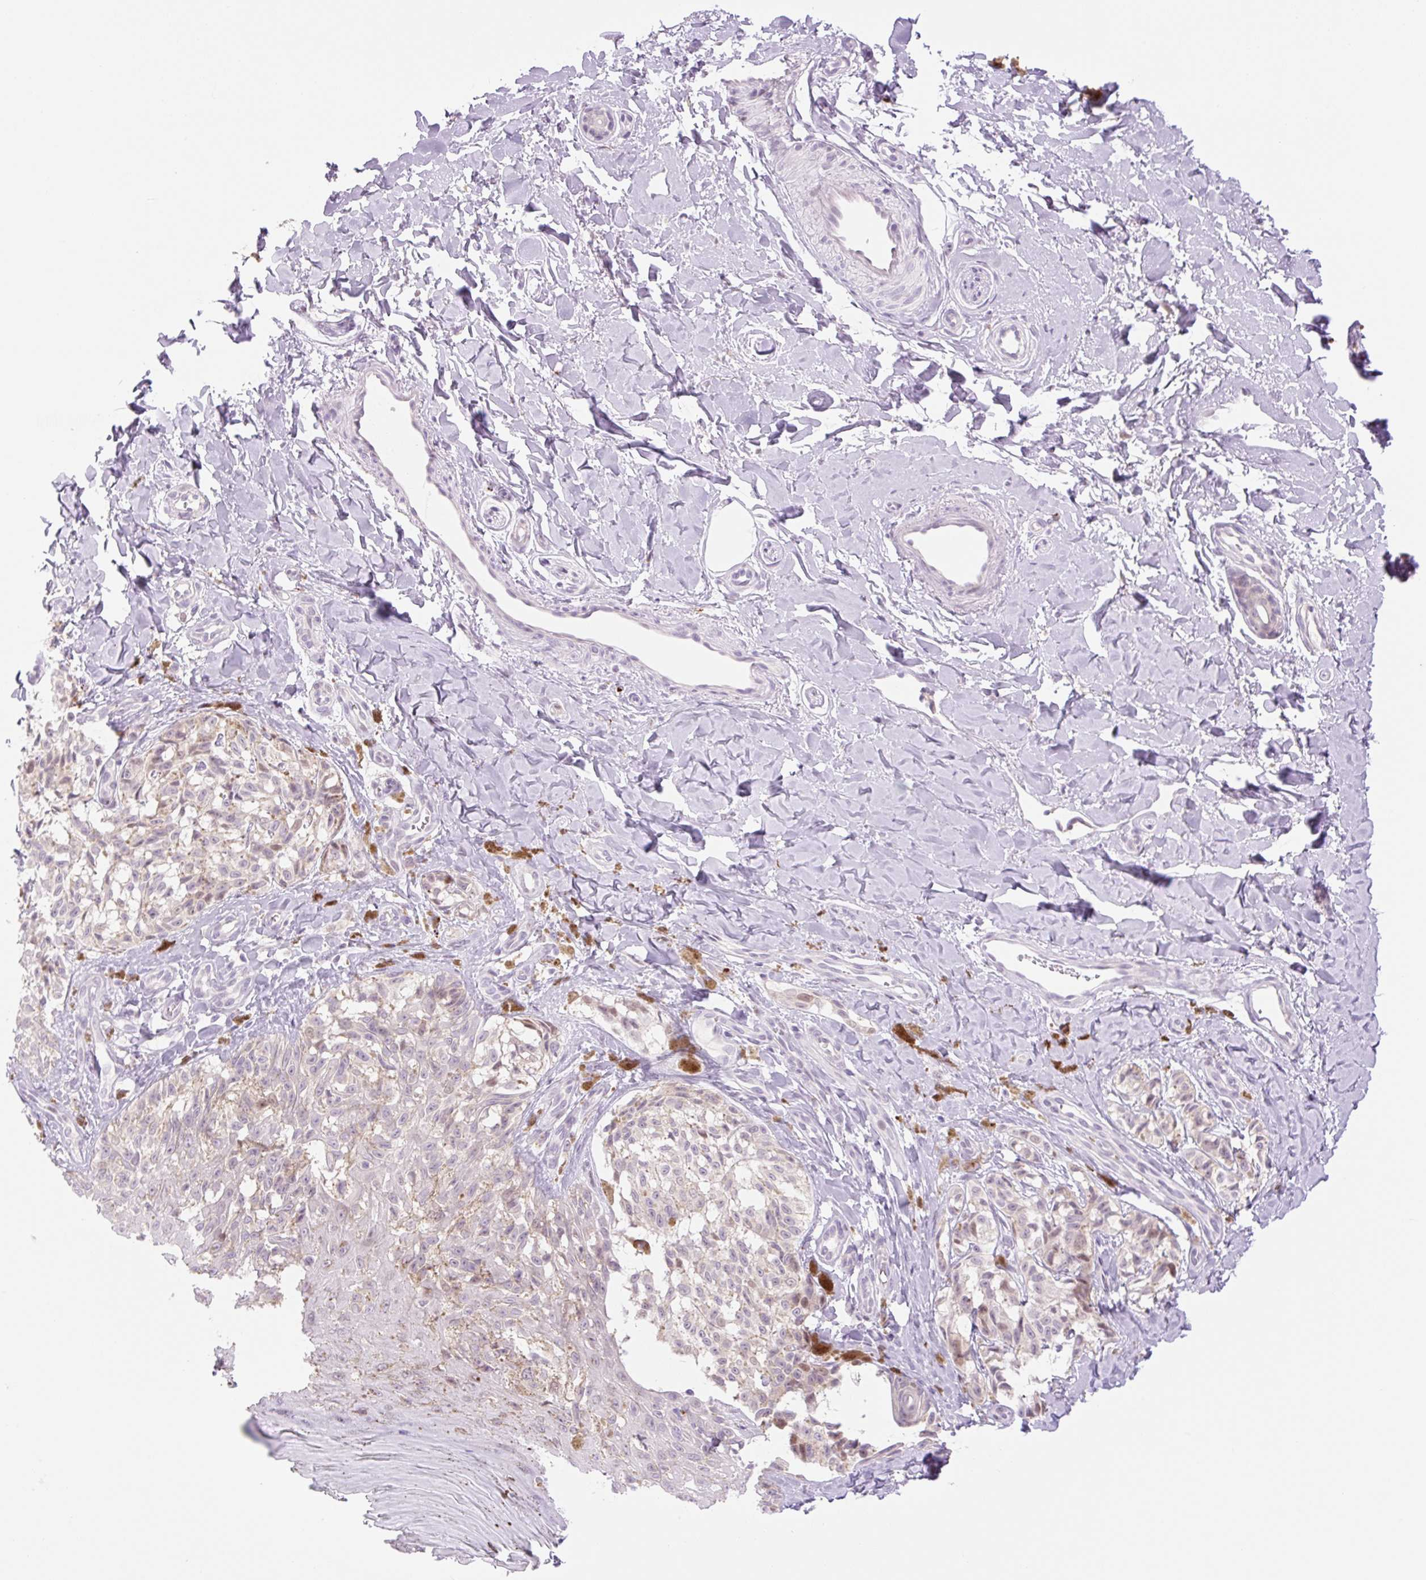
{"staining": {"intensity": "negative", "quantity": "none", "location": "none"}, "tissue": "melanoma", "cell_type": "Tumor cells", "image_type": "cancer", "snomed": [{"axis": "morphology", "description": "Malignant melanoma, NOS"}, {"axis": "topography", "description": "Skin"}], "caption": "A micrograph of human melanoma is negative for staining in tumor cells.", "gene": "SPRYD4", "patient": {"sex": "female", "age": 65}}